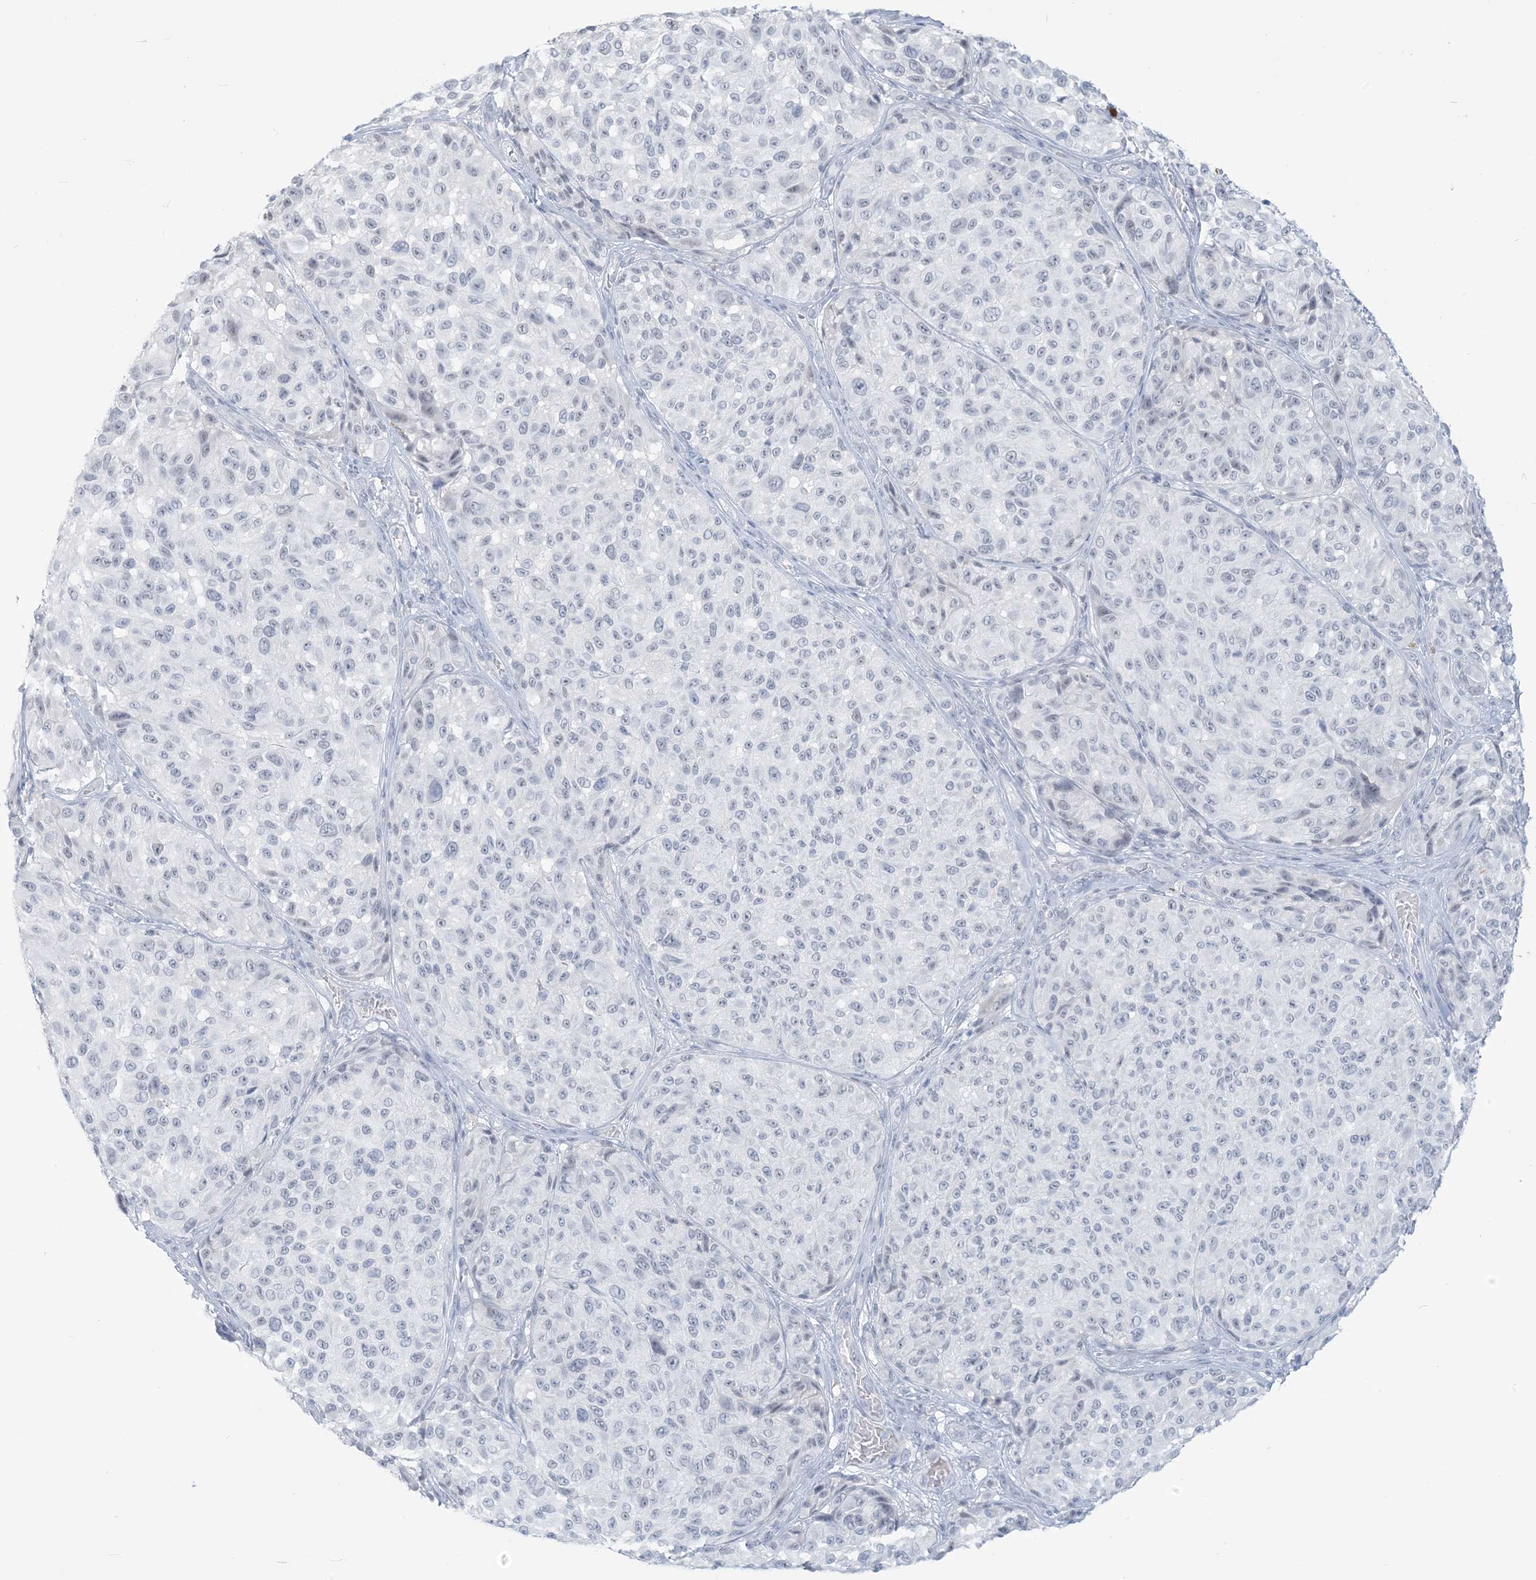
{"staining": {"intensity": "negative", "quantity": "none", "location": "none"}, "tissue": "melanoma", "cell_type": "Tumor cells", "image_type": "cancer", "snomed": [{"axis": "morphology", "description": "Malignant melanoma, NOS"}, {"axis": "topography", "description": "Skin"}], "caption": "An immunohistochemistry photomicrograph of malignant melanoma is shown. There is no staining in tumor cells of malignant melanoma.", "gene": "SCML1", "patient": {"sex": "male", "age": 83}}